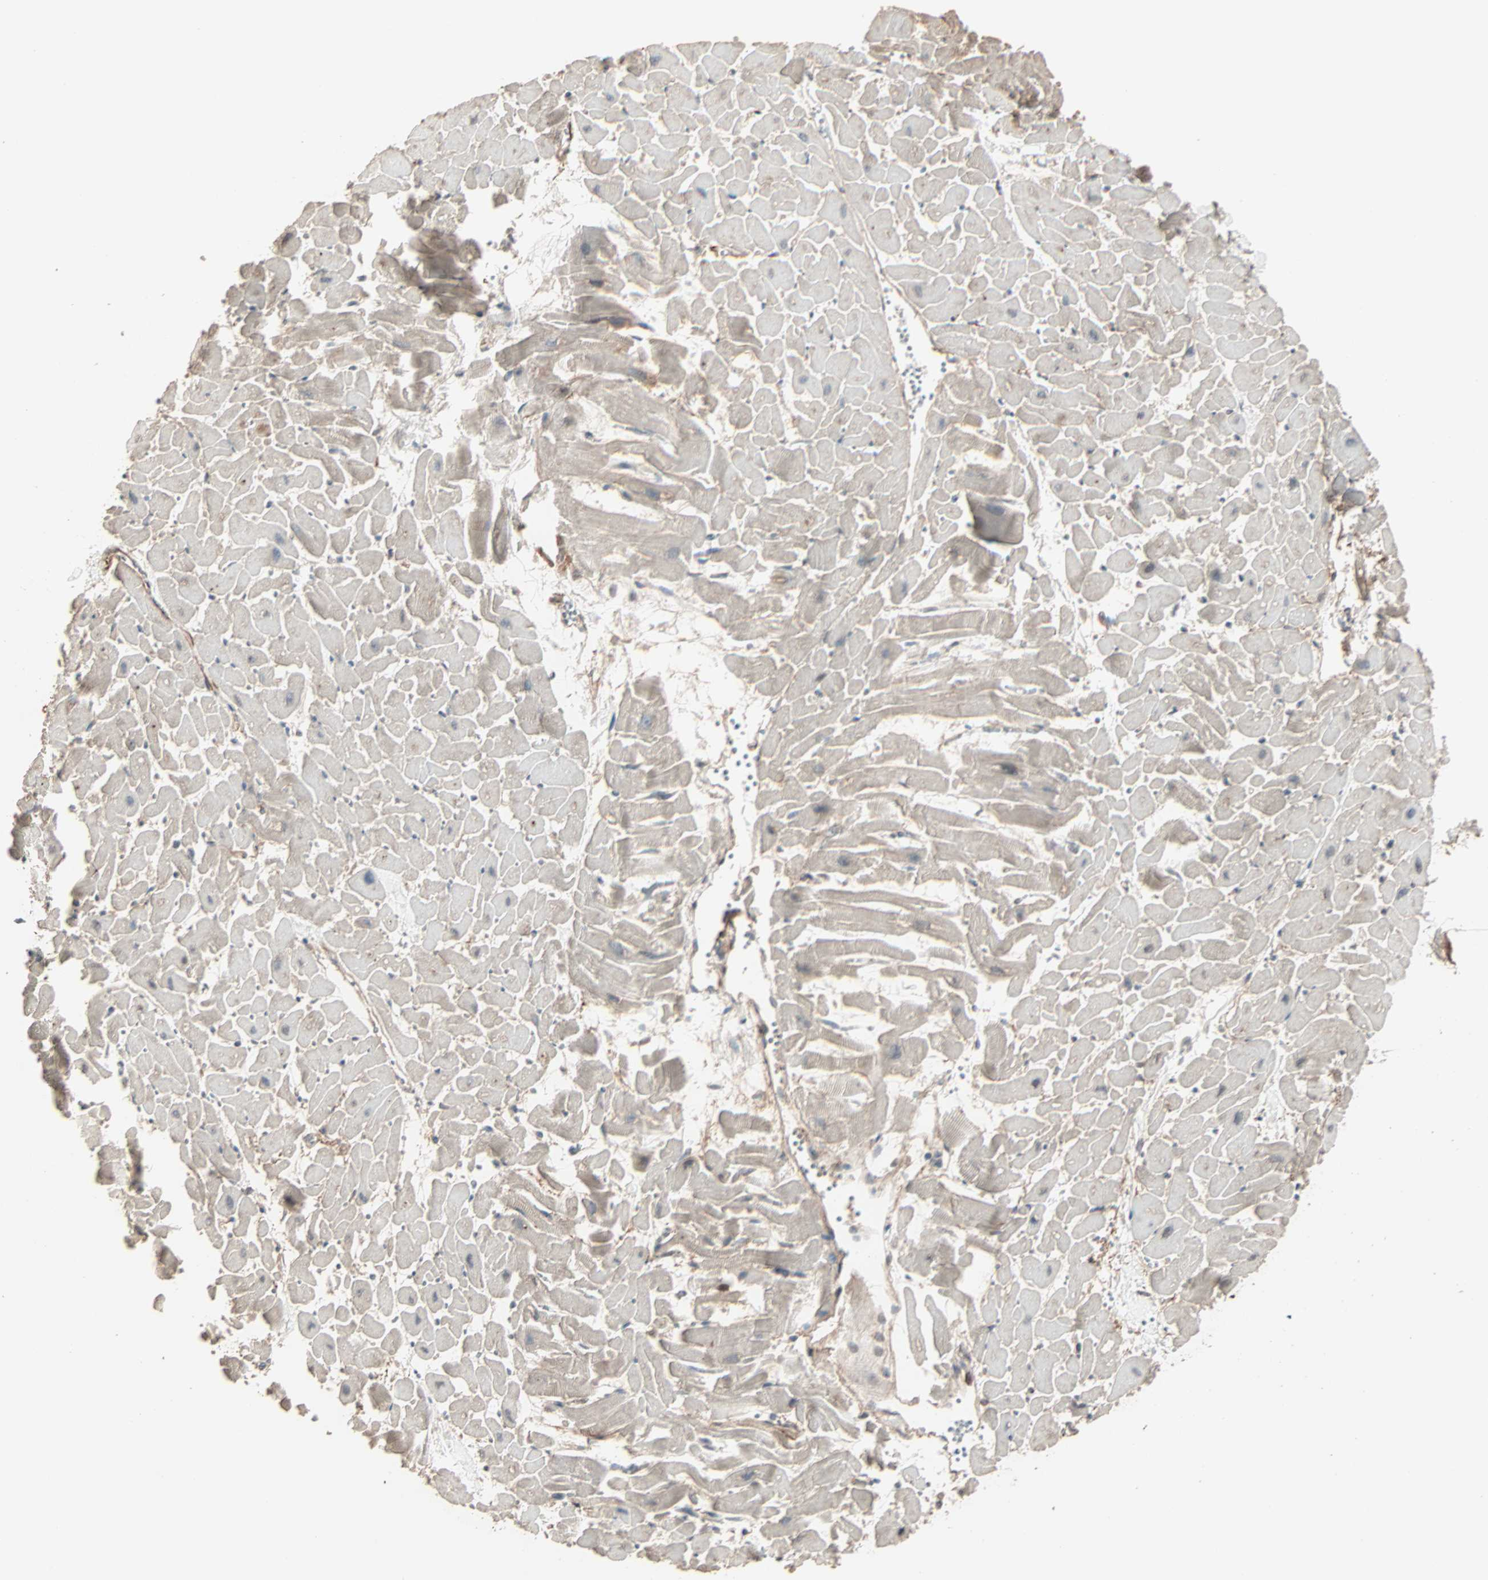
{"staining": {"intensity": "weak", "quantity": "<25%", "location": "cytoplasmic/membranous"}, "tissue": "heart muscle", "cell_type": "Cardiomyocytes", "image_type": "normal", "snomed": [{"axis": "morphology", "description": "Normal tissue, NOS"}, {"axis": "topography", "description": "Heart"}], "caption": "Heart muscle stained for a protein using immunohistochemistry demonstrates no positivity cardiomyocytes.", "gene": "CALCRL", "patient": {"sex": "female", "age": 19}}